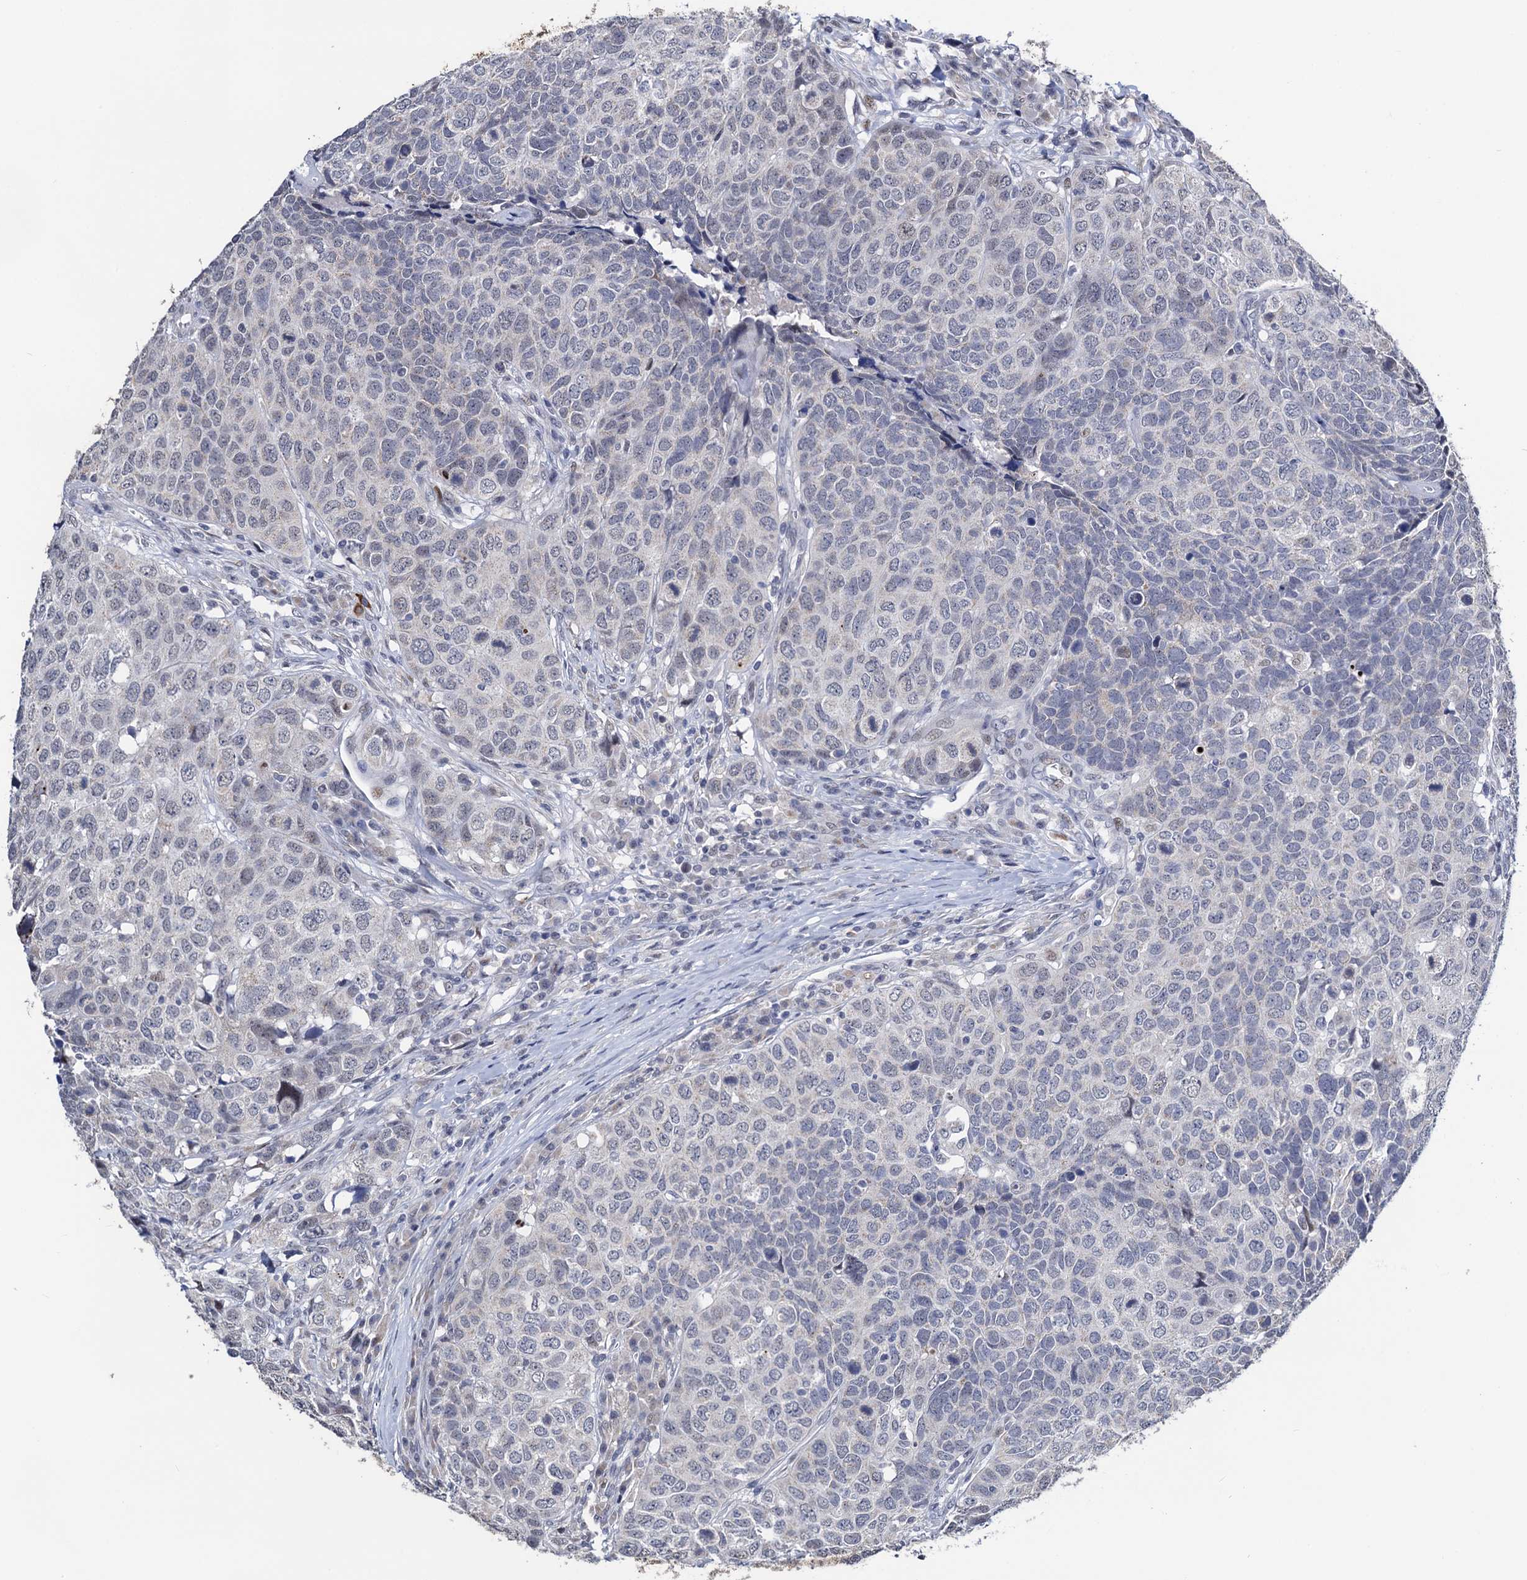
{"staining": {"intensity": "negative", "quantity": "none", "location": "none"}, "tissue": "head and neck cancer", "cell_type": "Tumor cells", "image_type": "cancer", "snomed": [{"axis": "morphology", "description": "Squamous cell carcinoma, NOS"}, {"axis": "topography", "description": "Head-Neck"}], "caption": "A high-resolution photomicrograph shows immunohistochemistry (IHC) staining of head and neck cancer (squamous cell carcinoma), which demonstrates no significant staining in tumor cells.", "gene": "FAM222A", "patient": {"sex": "male", "age": 66}}